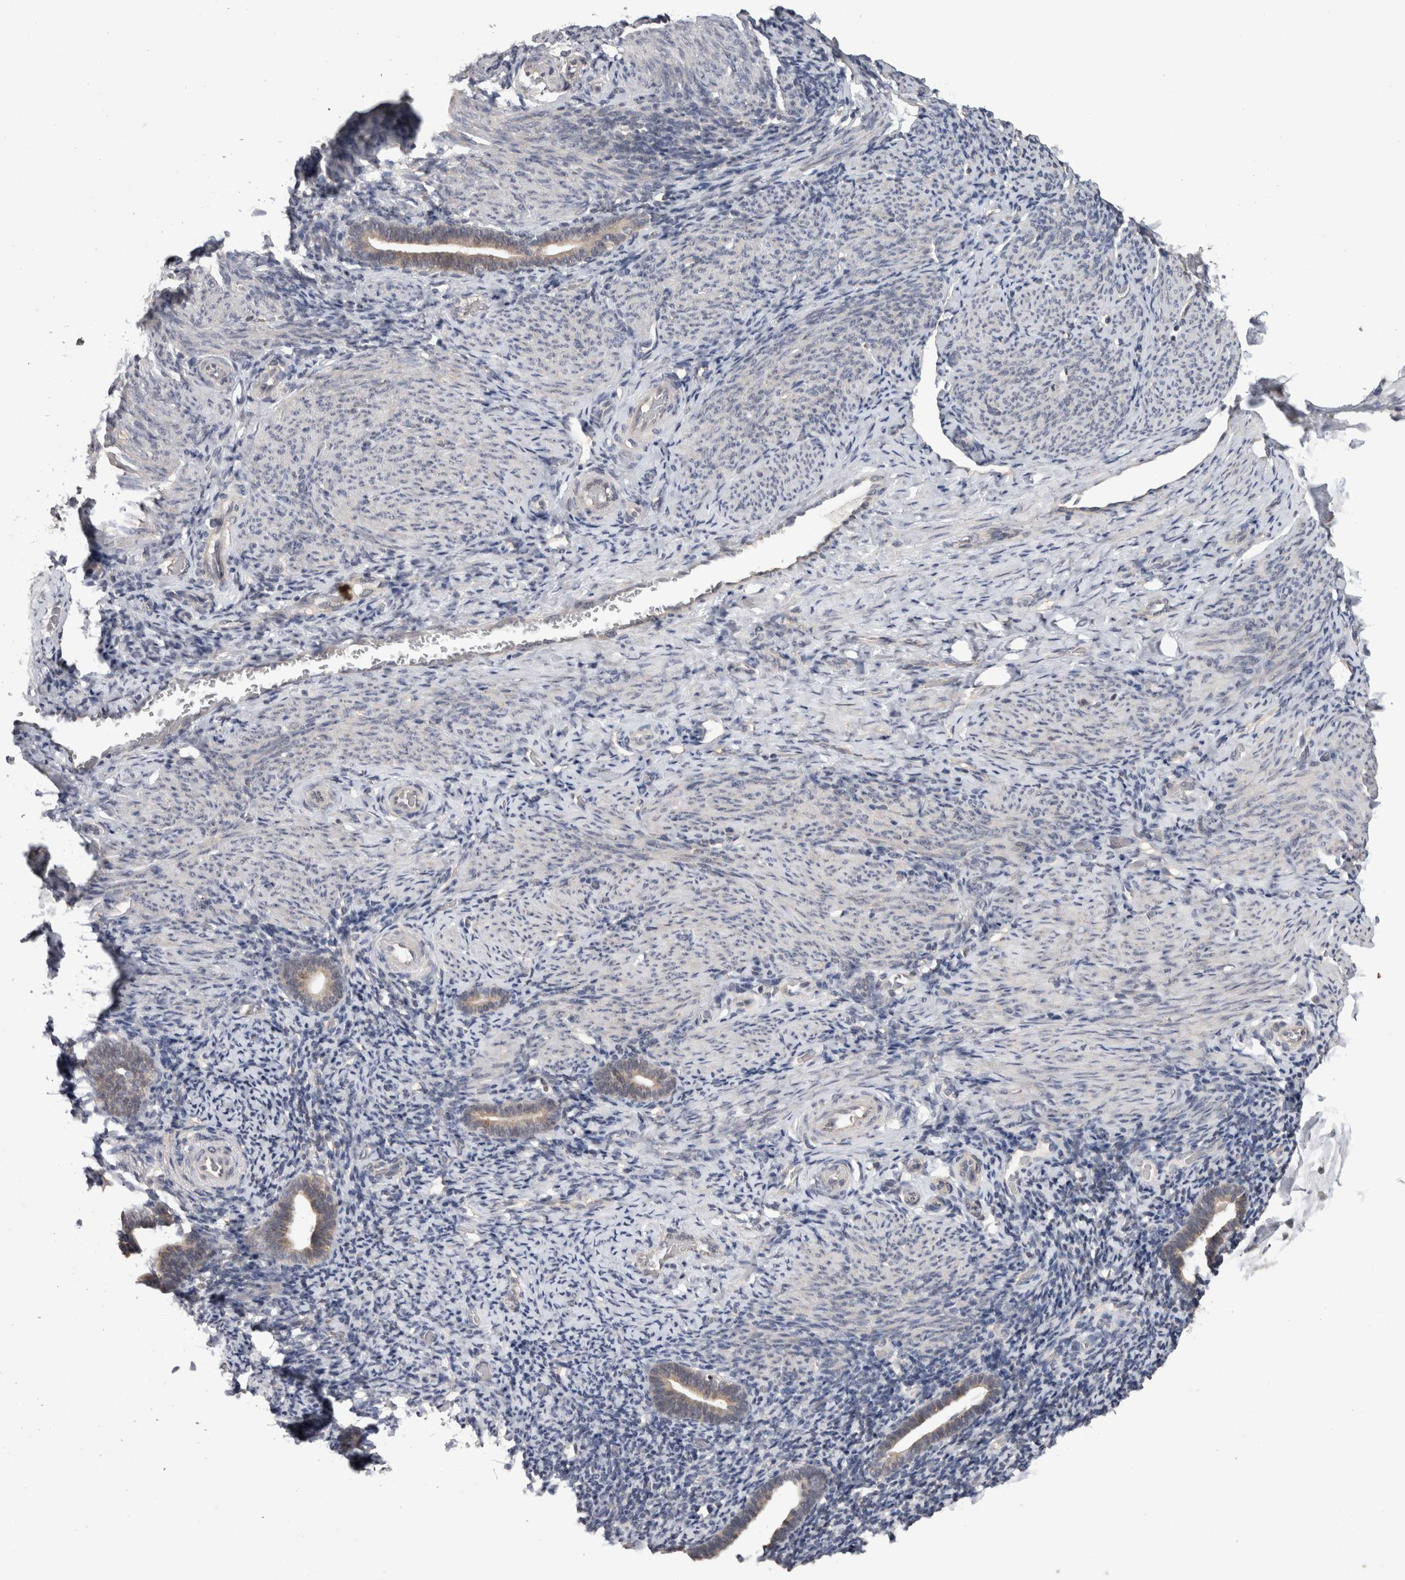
{"staining": {"intensity": "negative", "quantity": "none", "location": "none"}, "tissue": "endometrium", "cell_type": "Cells in endometrial stroma", "image_type": "normal", "snomed": [{"axis": "morphology", "description": "Normal tissue, NOS"}, {"axis": "topography", "description": "Endometrium"}], "caption": "The IHC micrograph has no significant staining in cells in endometrial stroma of endometrium.", "gene": "FHOD3", "patient": {"sex": "female", "age": 51}}